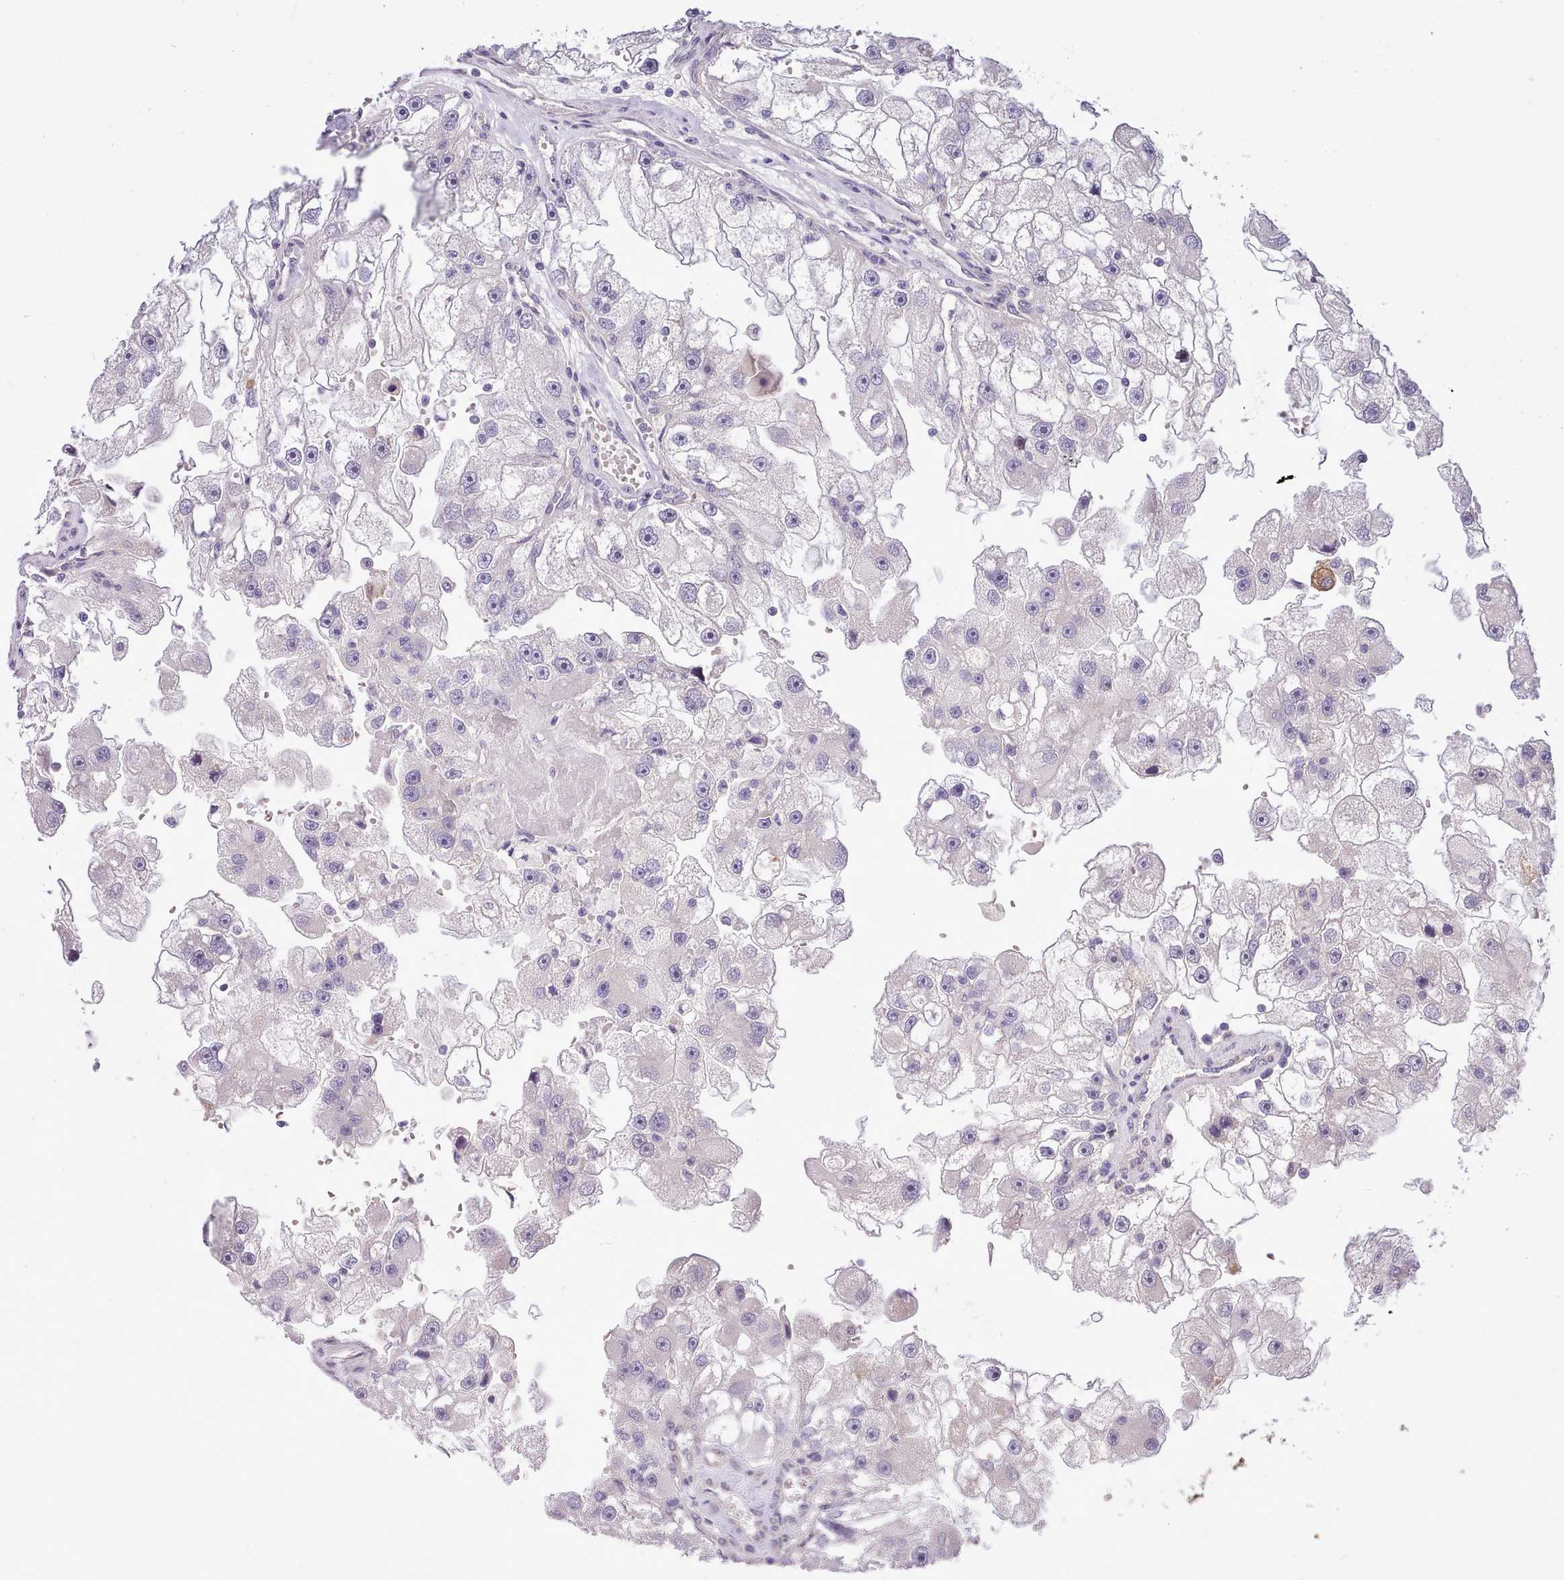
{"staining": {"intensity": "negative", "quantity": "none", "location": "none"}, "tissue": "renal cancer", "cell_type": "Tumor cells", "image_type": "cancer", "snomed": [{"axis": "morphology", "description": "Adenocarcinoma, NOS"}, {"axis": "topography", "description": "Kidney"}], "caption": "This micrograph is of adenocarcinoma (renal) stained with immunohistochemistry (IHC) to label a protein in brown with the nuclei are counter-stained blue. There is no staining in tumor cells.", "gene": "HOXB7", "patient": {"sex": "male", "age": 63}}